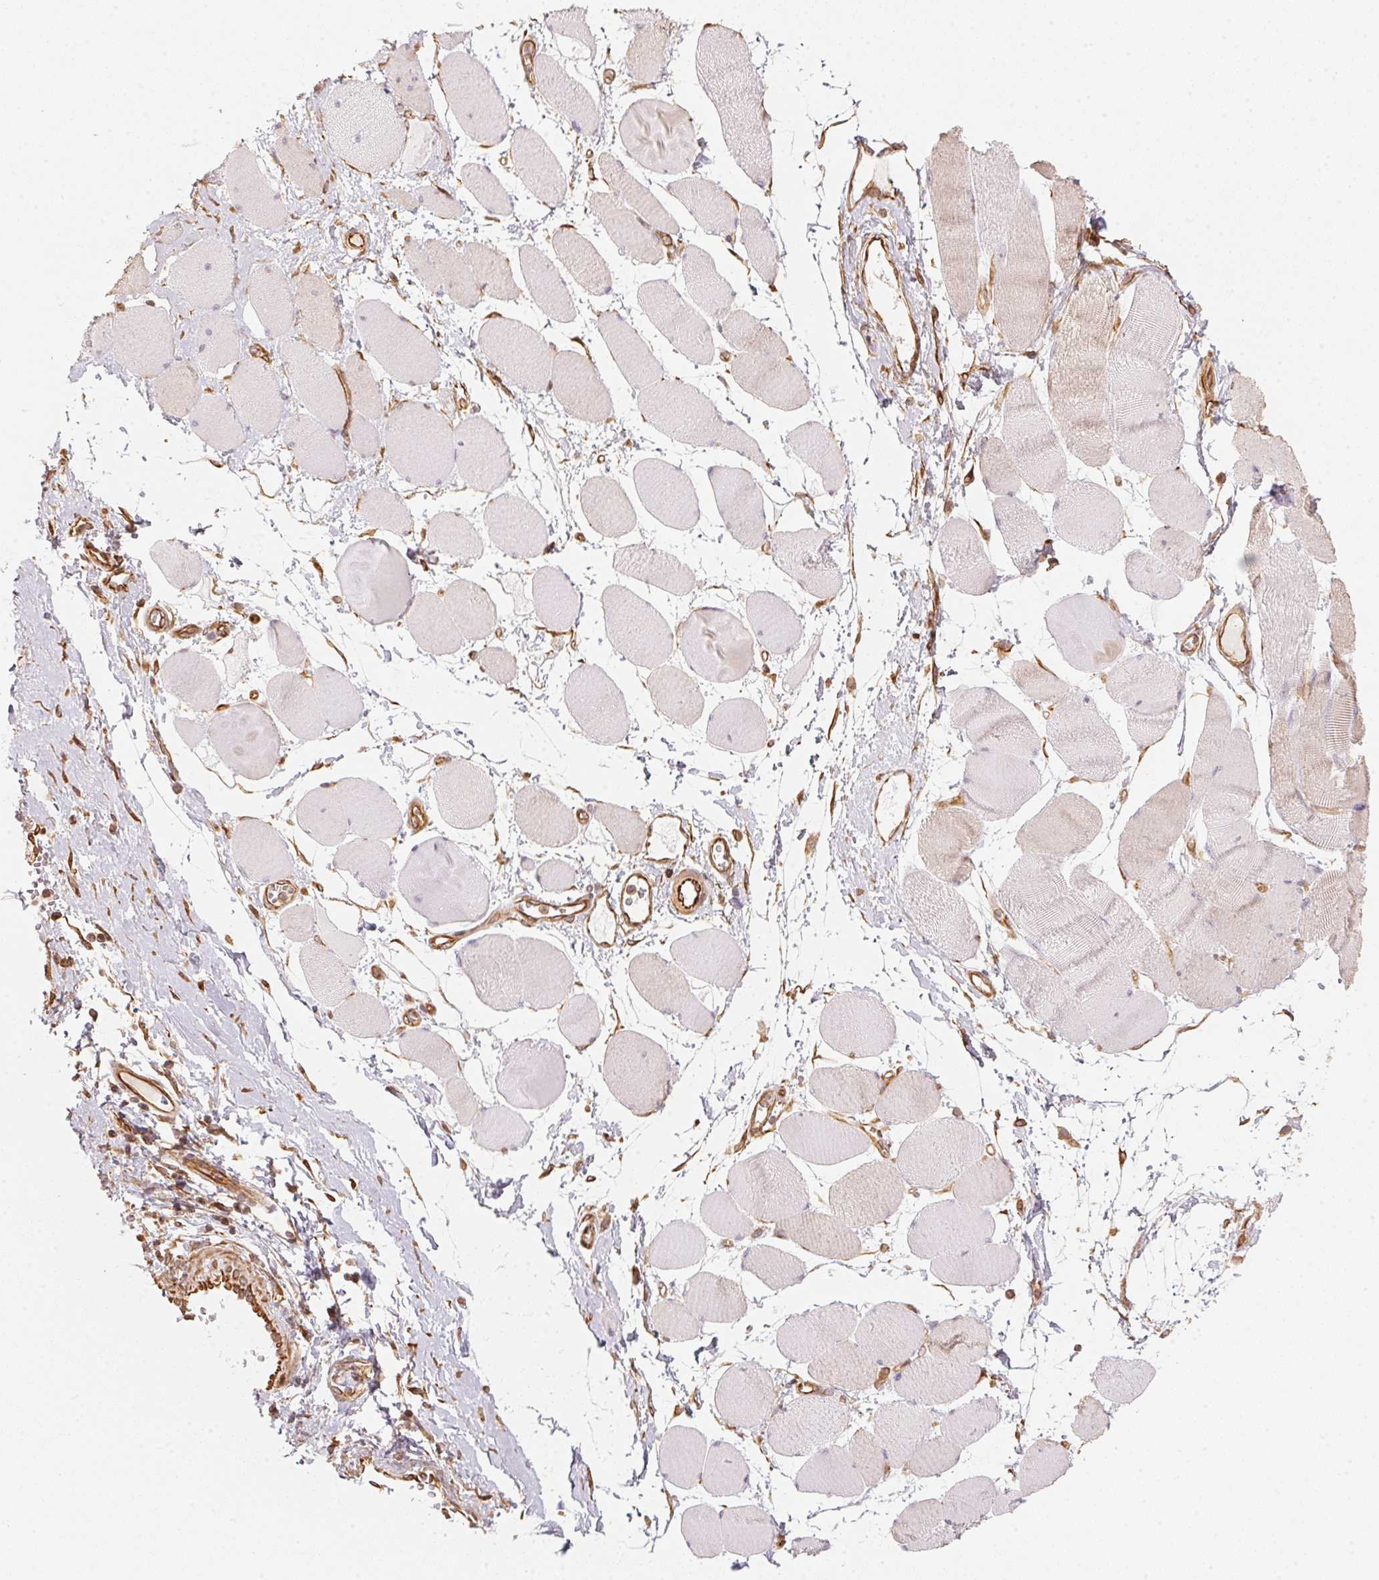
{"staining": {"intensity": "weak", "quantity": "<25%", "location": "cytoplasmic/membranous"}, "tissue": "skeletal muscle", "cell_type": "Myocytes", "image_type": "normal", "snomed": [{"axis": "morphology", "description": "Normal tissue, NOS"}, {"axis": "topography", "description": "Skeletal muscle"}], "caption": "Immunohistochemistry (IHC) image of normal human skeletal muscle stained for a protein (brown), which displays no expression in myocytes.", "gene": "FOXR2", "patient": {"sex": "female", "age": 75}}